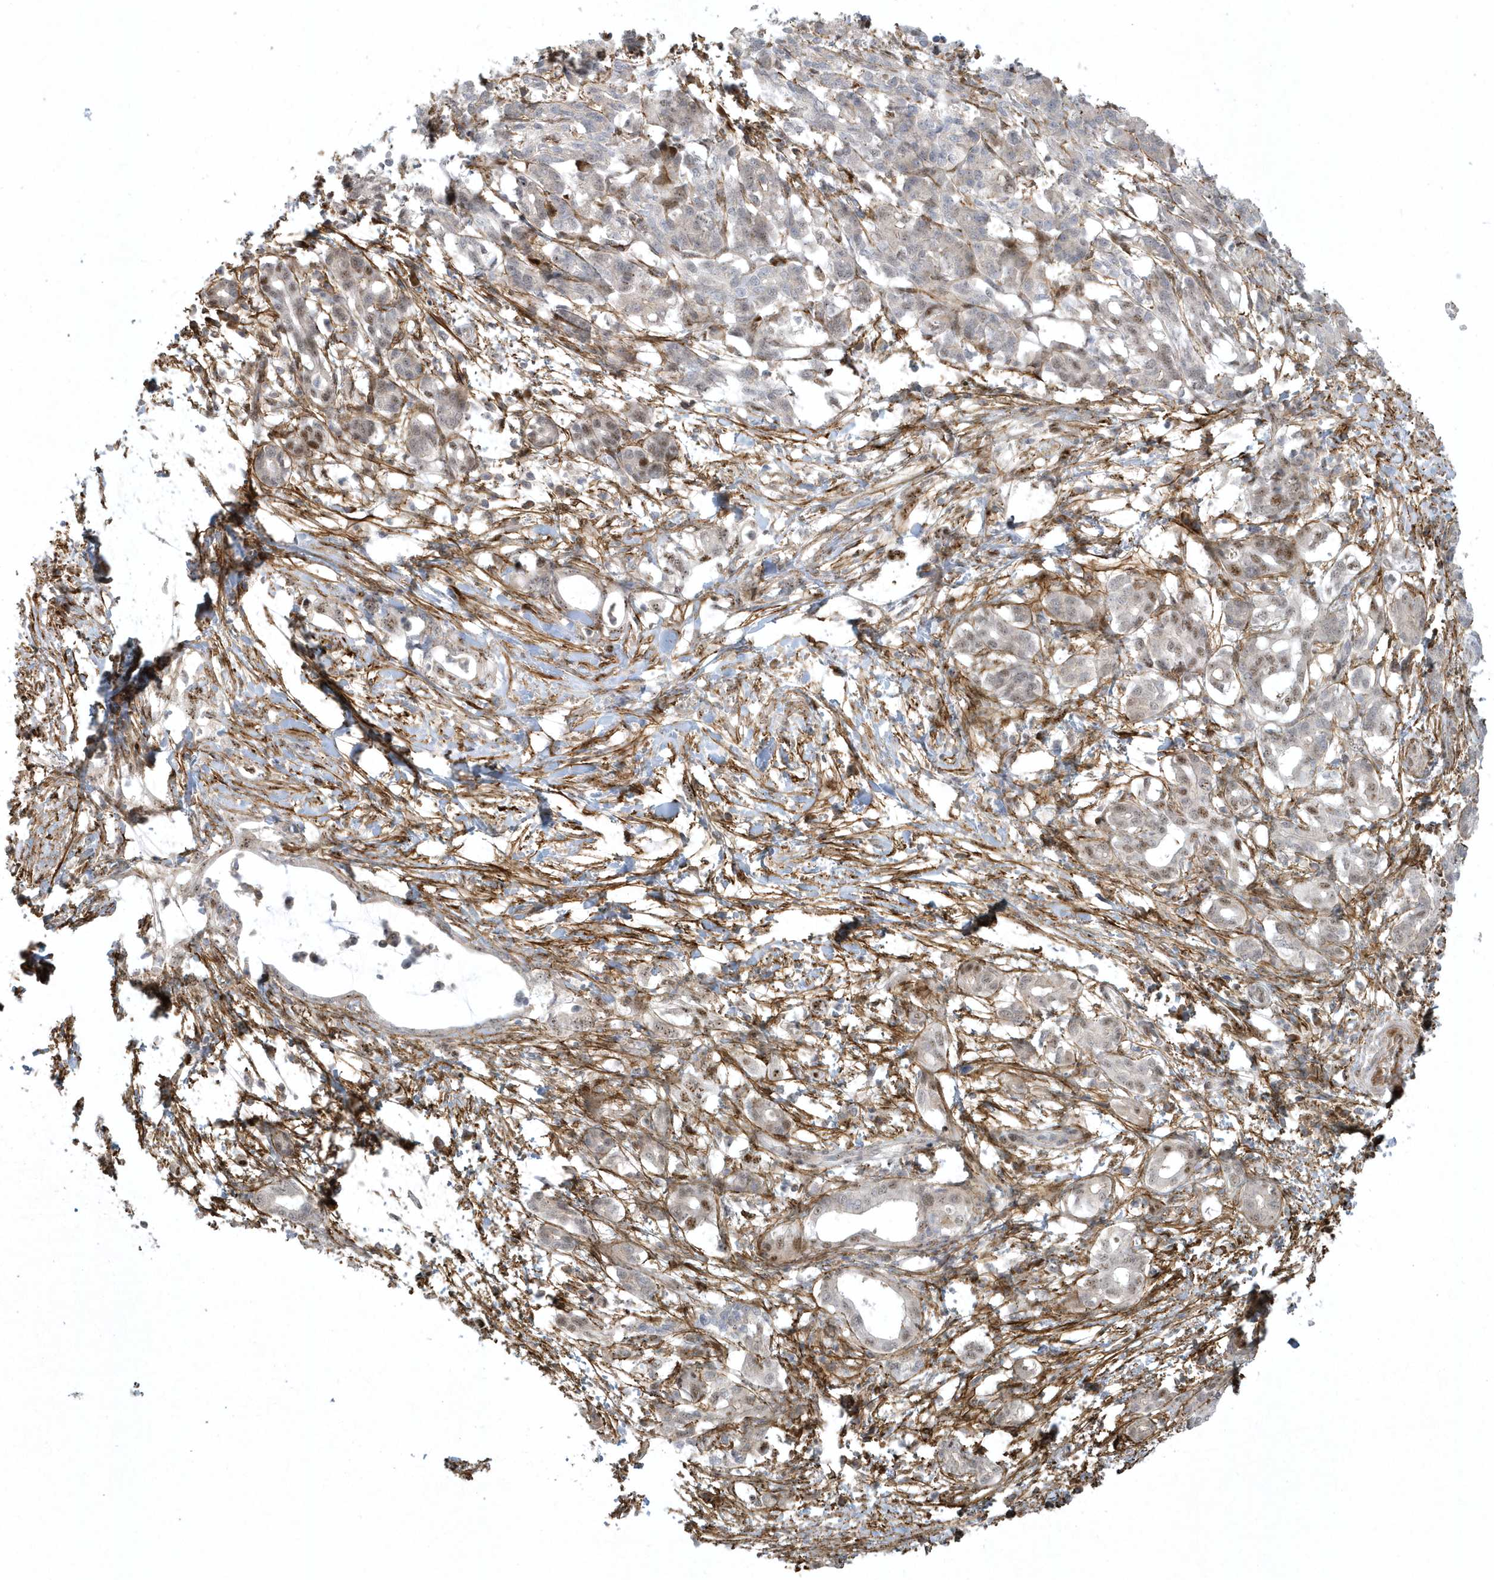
{"staining": {"intensity": "weak", "quantity": "<25%", "location": "nuclear"}, "tissue": "pancreatic cancer", "cell_type": "Tumor cells", "image_type": "cancer", "snomed": [{"axis": "morphology", "description": "Adenocarcinoma, NOS"}, {"axis": "topography", "description": "Pancreas"}], "caption": "The image displays no staining of tumor cells in adenocarcinoma (pancreatic).", "gene": "MASP2", "patient": {"sex": "female", "age": 55}}